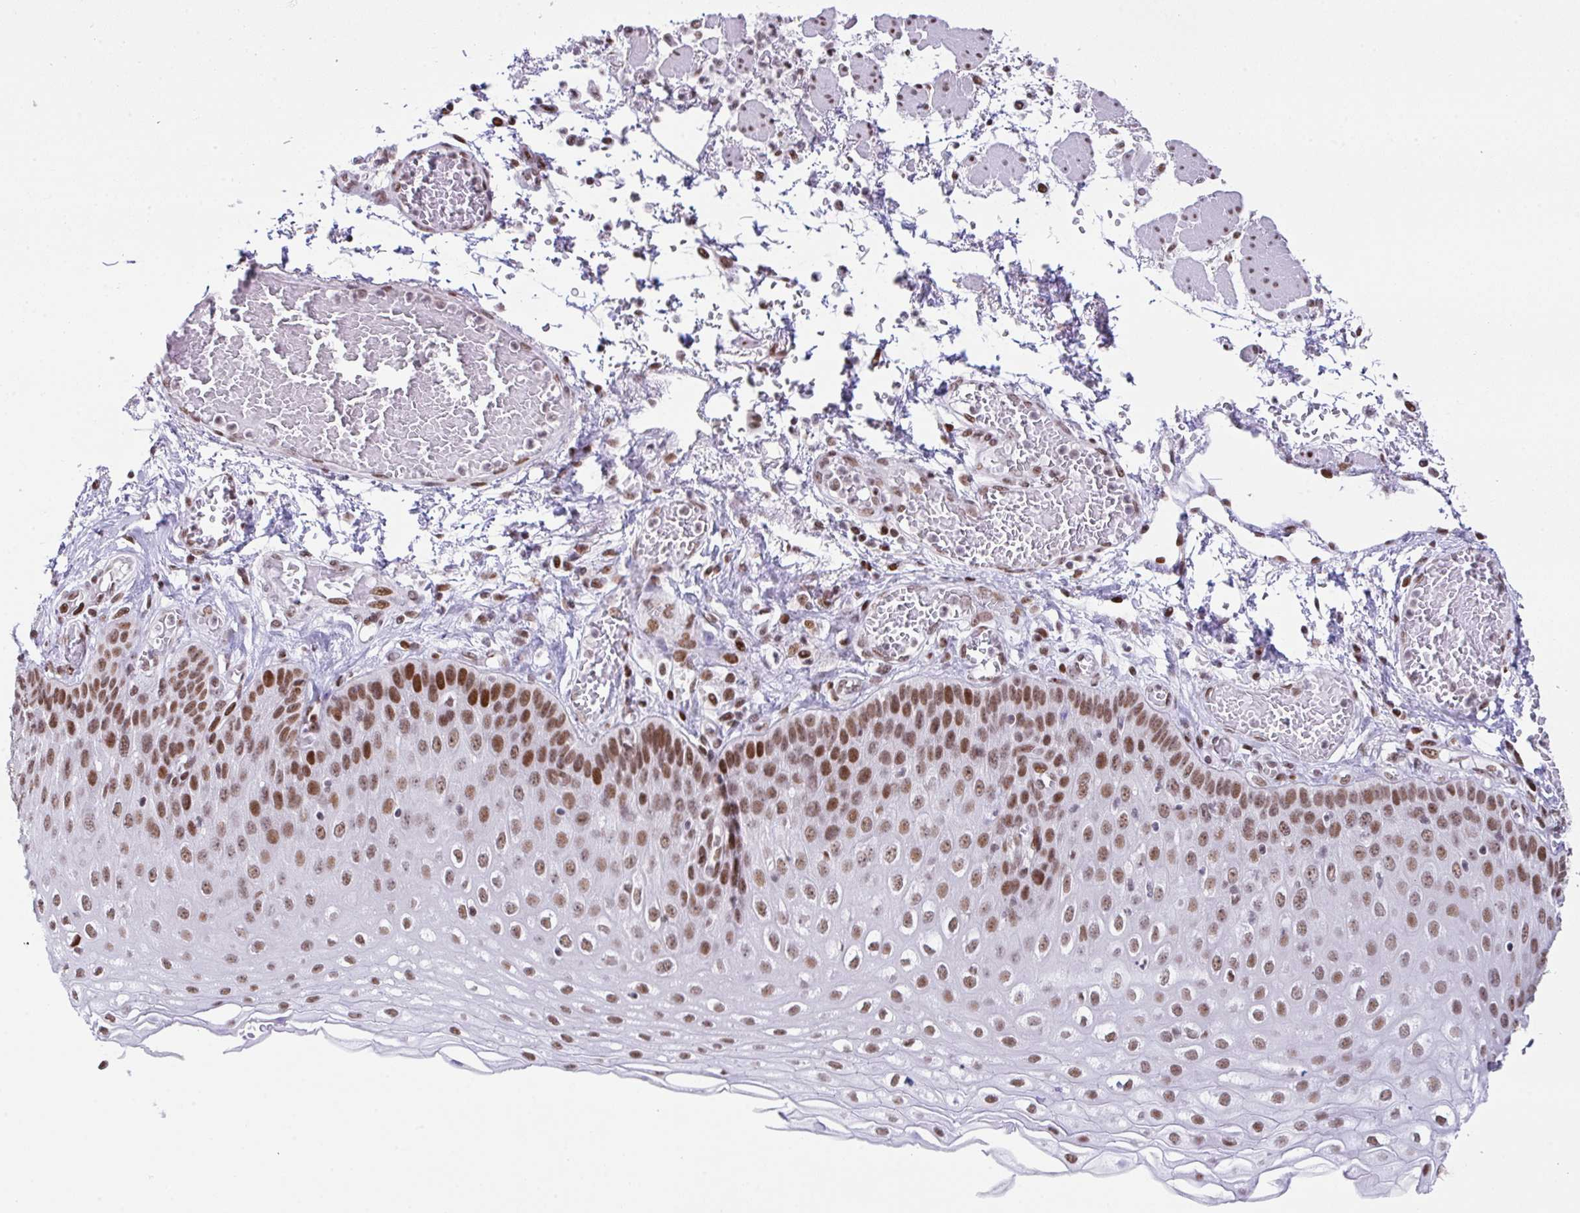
{"staining": {"intensity": "strong", "quantity": ">75%", "location": "nuclear"}, "tissue": "esophagus", "cell_type": "Squamous epithelial cells", "image_type": "normal", "snomed": [{"axis": "morphology", "description": "Normal tissue, NOS"}, {"axis": "morphology", "description": "Adenocarcinoma, NOS"}, {"axis": "topography", "description": "Esophagus"}], "caption": "Immunohistochemical staining of benign human esophagus shows >75% levels of strong nuclear protein positivity in about >75% of squamous epithelial cells.", "gene": "CLP1", "patient": {"sex": "male", "age": 81}}